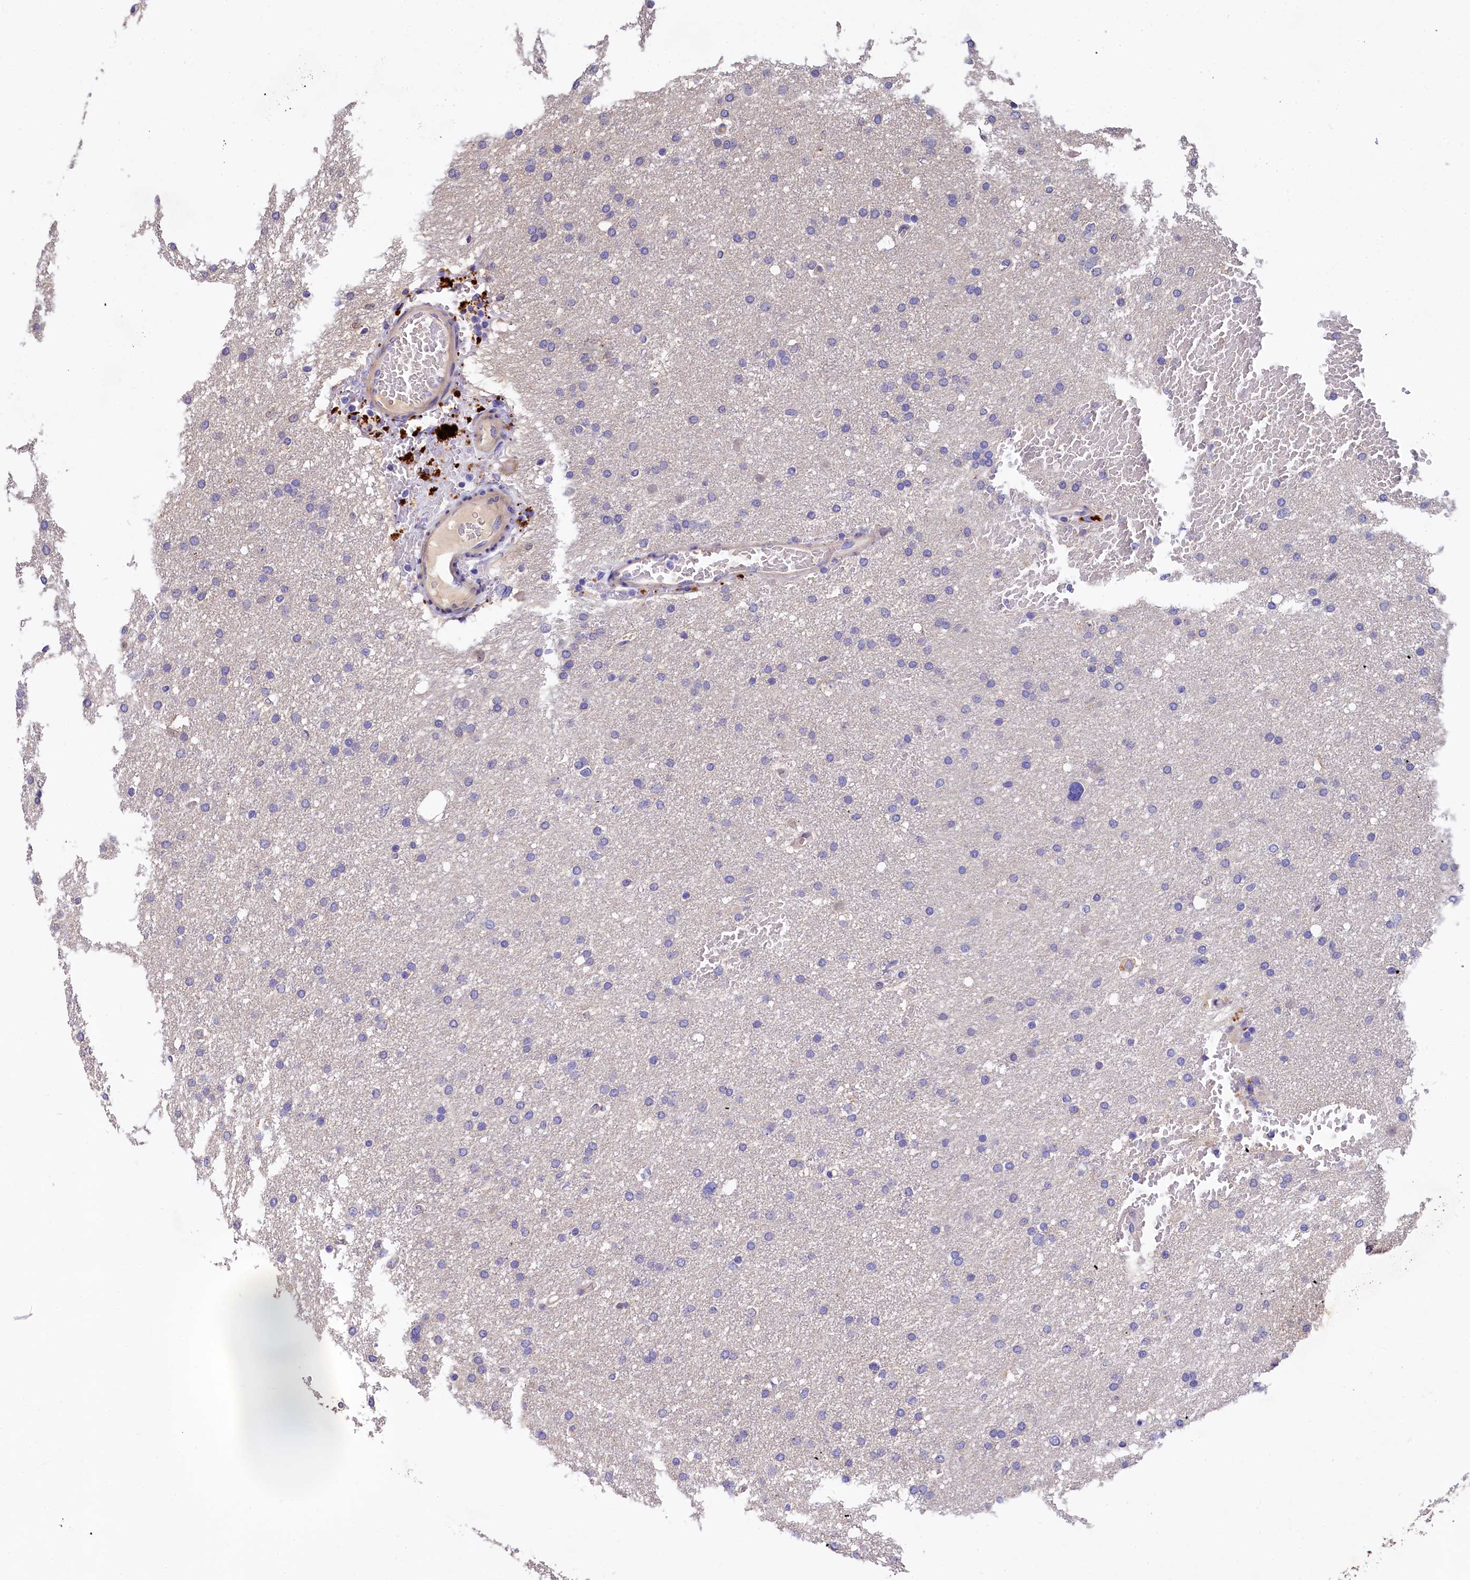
{"staining": {"intensity": "negative", "quantity": "none", "location": "none"}, "tissue": "glioma", "cell_type": "Tumor cells", "image_type": "cancer", "snomed": [{"axis": "morphology", "description": "Glioma, malignant, High grade"}, {"axis": "topography", "description": "Cerebral cortex"}], "caption": "Immunohistochemistry (IHC) image of neoplastic tissue: high-grade glioma (malignant) stained with DAB demonstrates no significant protein positivity in tumor cells. The staining was performed using DAB (3,3'-diaminobenzidine) to visualize the protein expression in brown, while the nuclei were stained in blue with hematoxylin (Magnification: 20x).", "gene": "EPS8L2", "patient": {"sex": "female", "age": 36}}